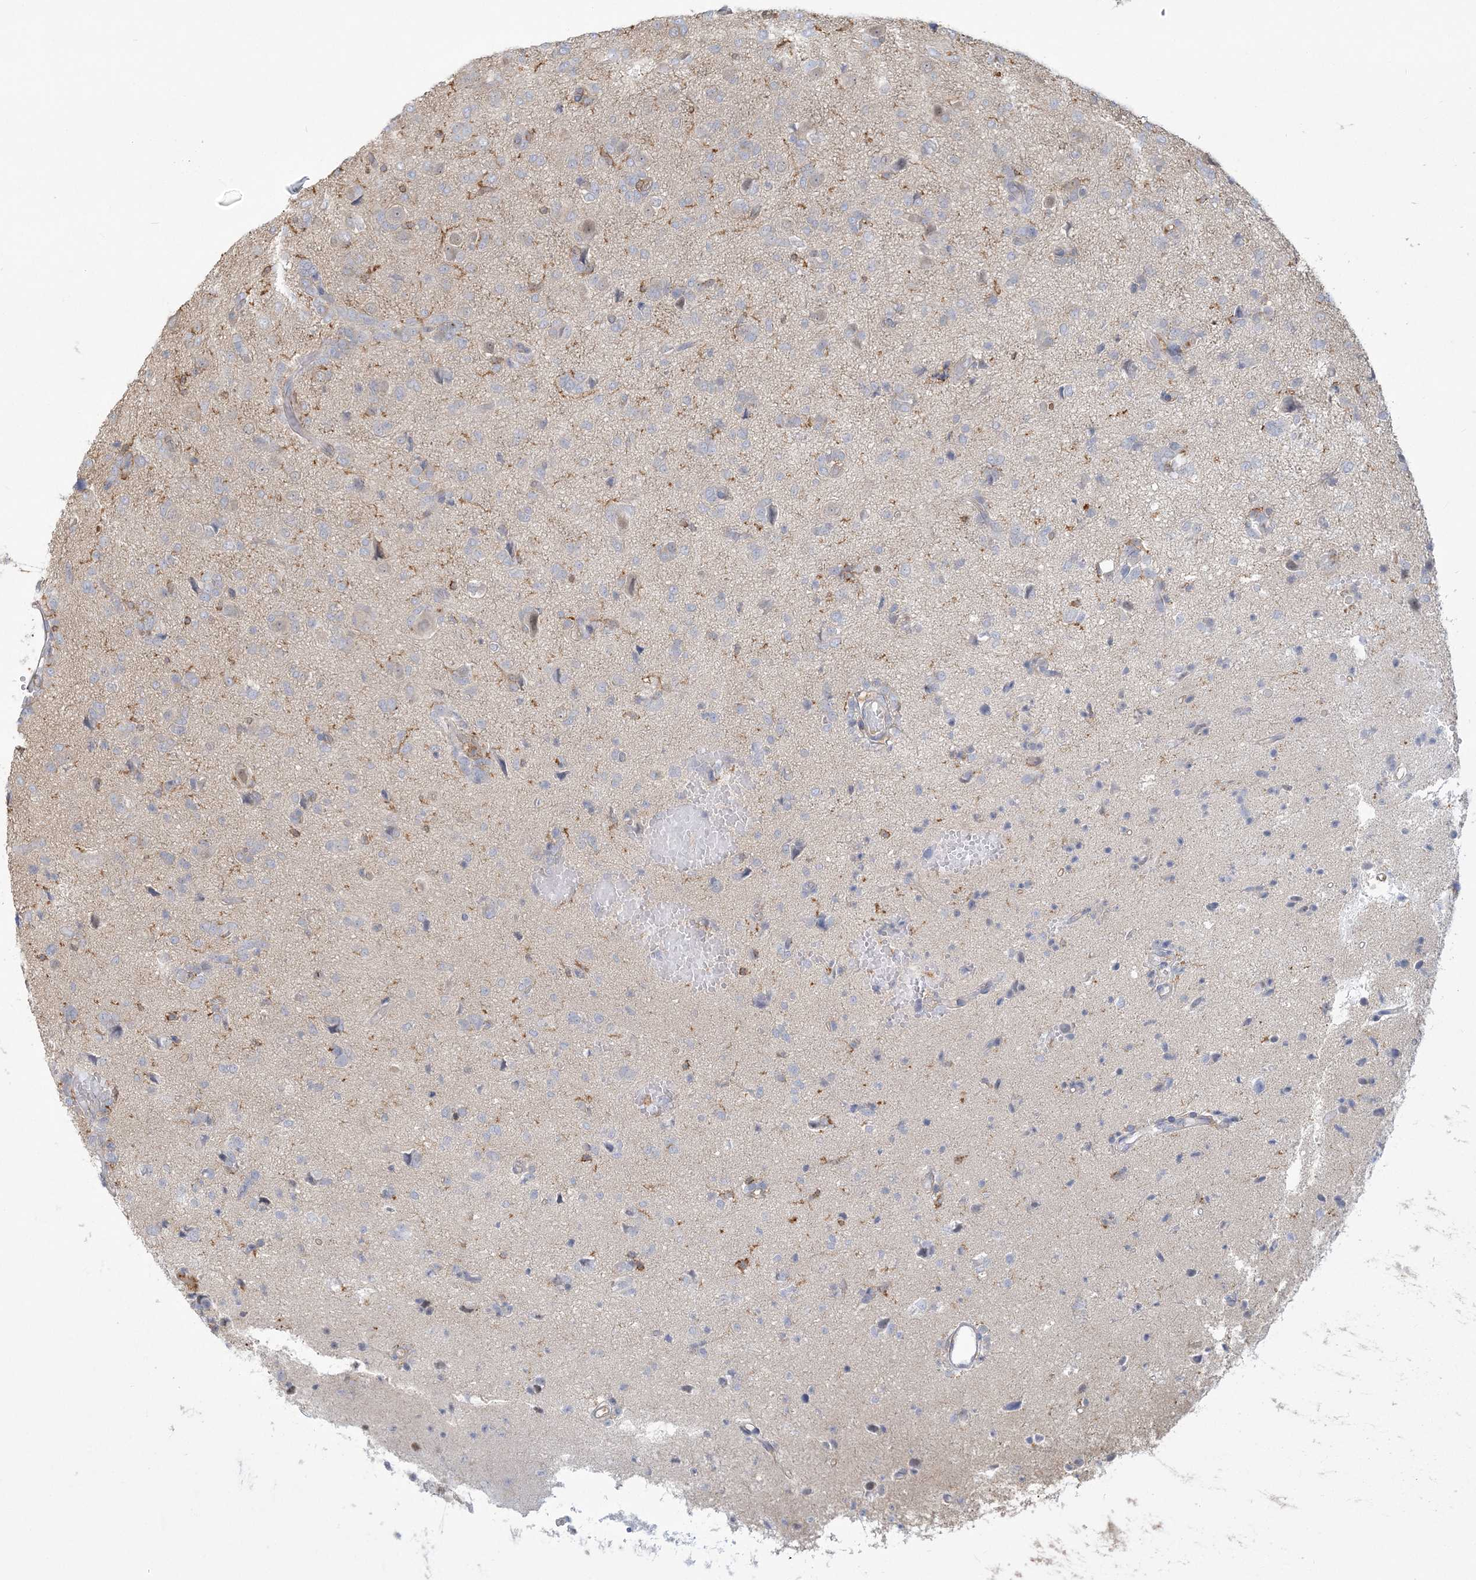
{"staining": {"intensity": "negative", "quantity": "none", "location": "none"}, "tissue": "glioma", "cell_type": "Tumor cells", "image_type": "cancer", "snomed": [{"axis": "morphology", "description": "Glioma, malignant, High grade"}, {"axis": "topography", "description": "Brain"}], "caption": "The image demonstrates no significant expression in tumor cells of malignant high-grade glioma.", "gene": "ANKS1A", "patient": {"sex": "female", "age": 59}}